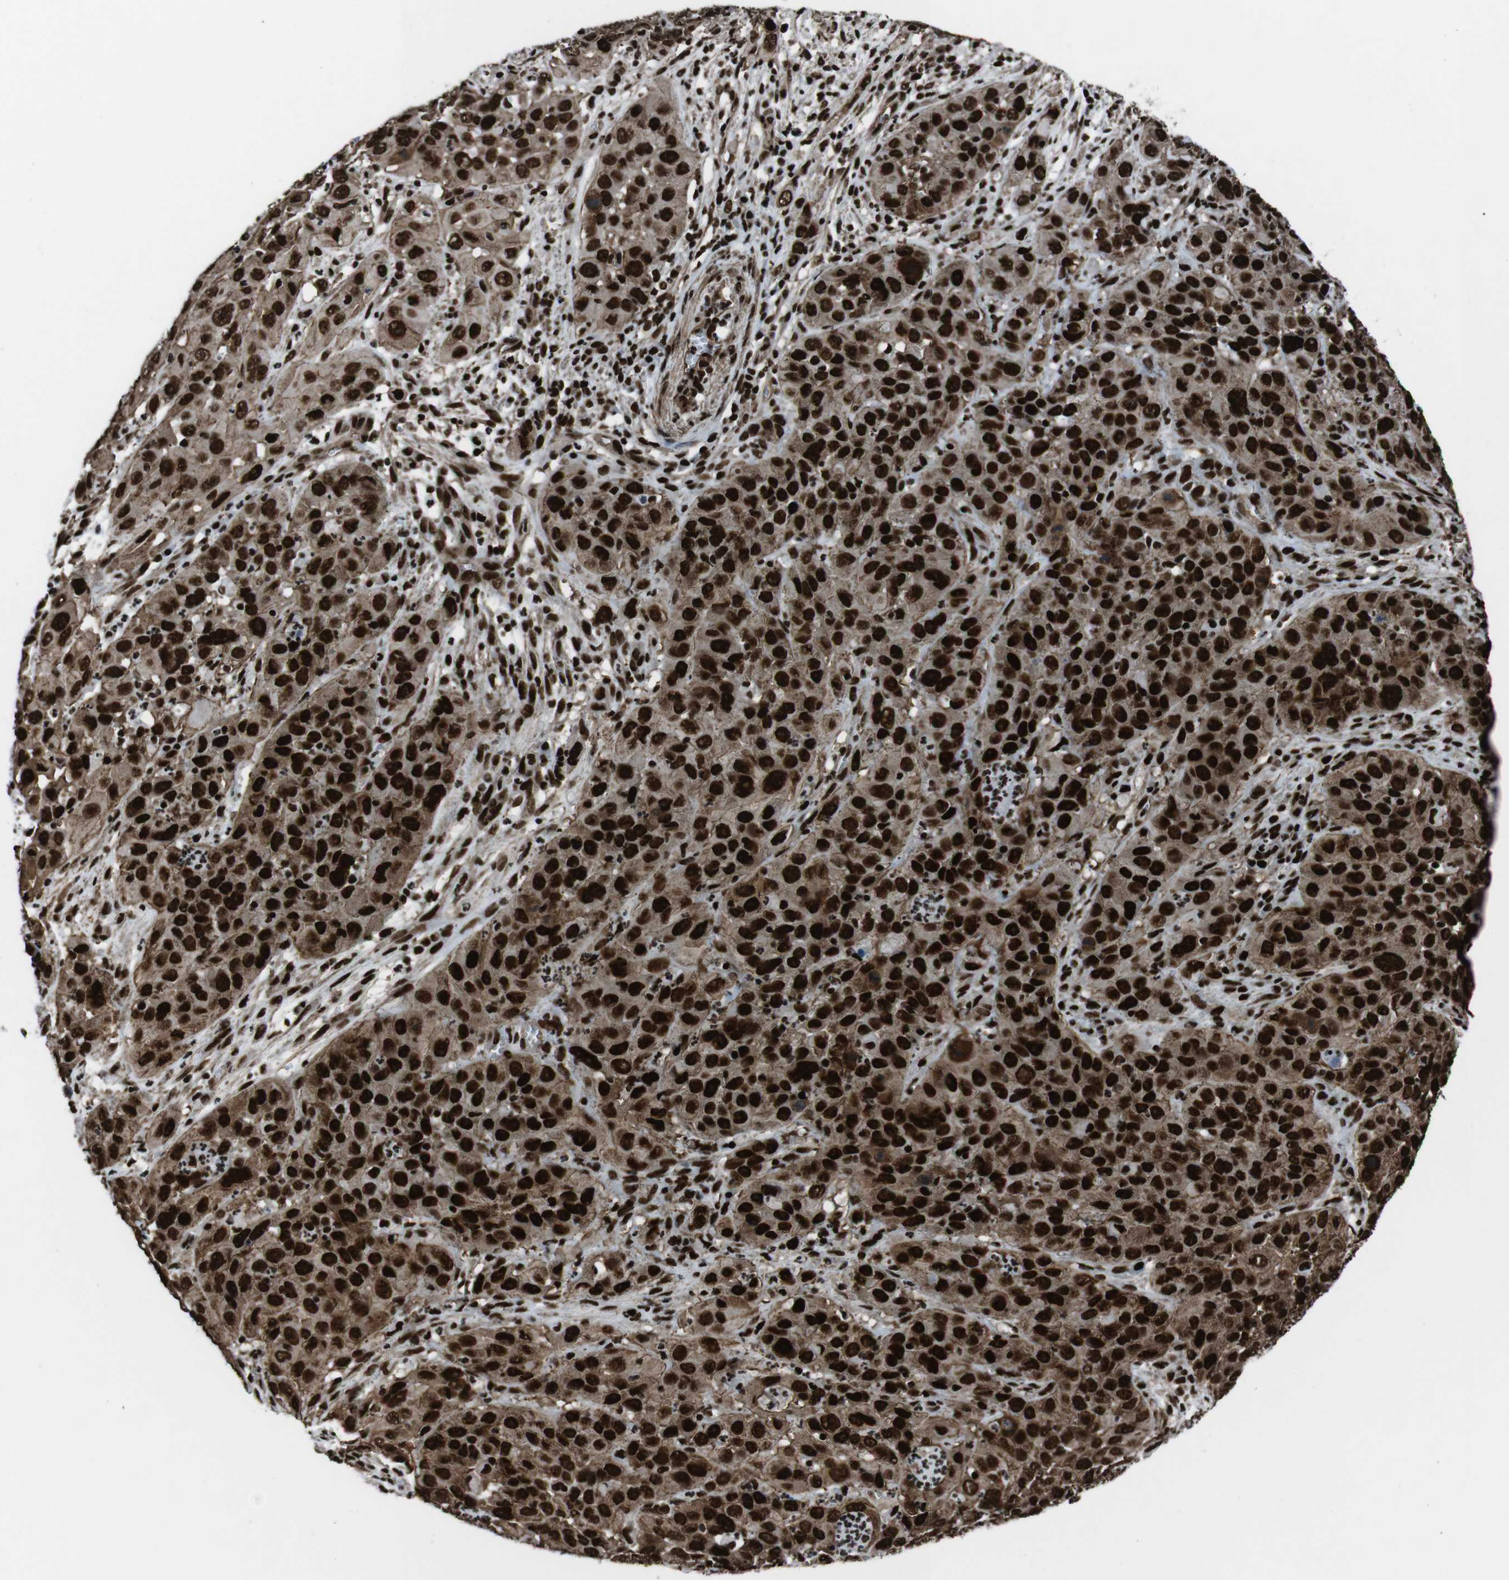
{"staining": {"intensity": "strong", "quantity": ">75%", "location": "cytoplasmic/membranous,nuclear"}, "tissue": "cervical cancer", "cell_type": "Tumor cells", "image_type": "cancer", "snomed": [{"axis": "morphology", "description": "Squamous cell carcinoma, NOS"}, {"axis": "topography", "description": "Cervix"}], "caption": "This histopathology image displays immunohistochemistry (IHC) staining of cervical cancer (squamous cell carcinoma), with high strong cytoplasmic/membranous and nuclear positivity in approximately >75% of tumor cells.", "gene": "HNRNPU", "patient": {"sex": "female", "age": 32}}